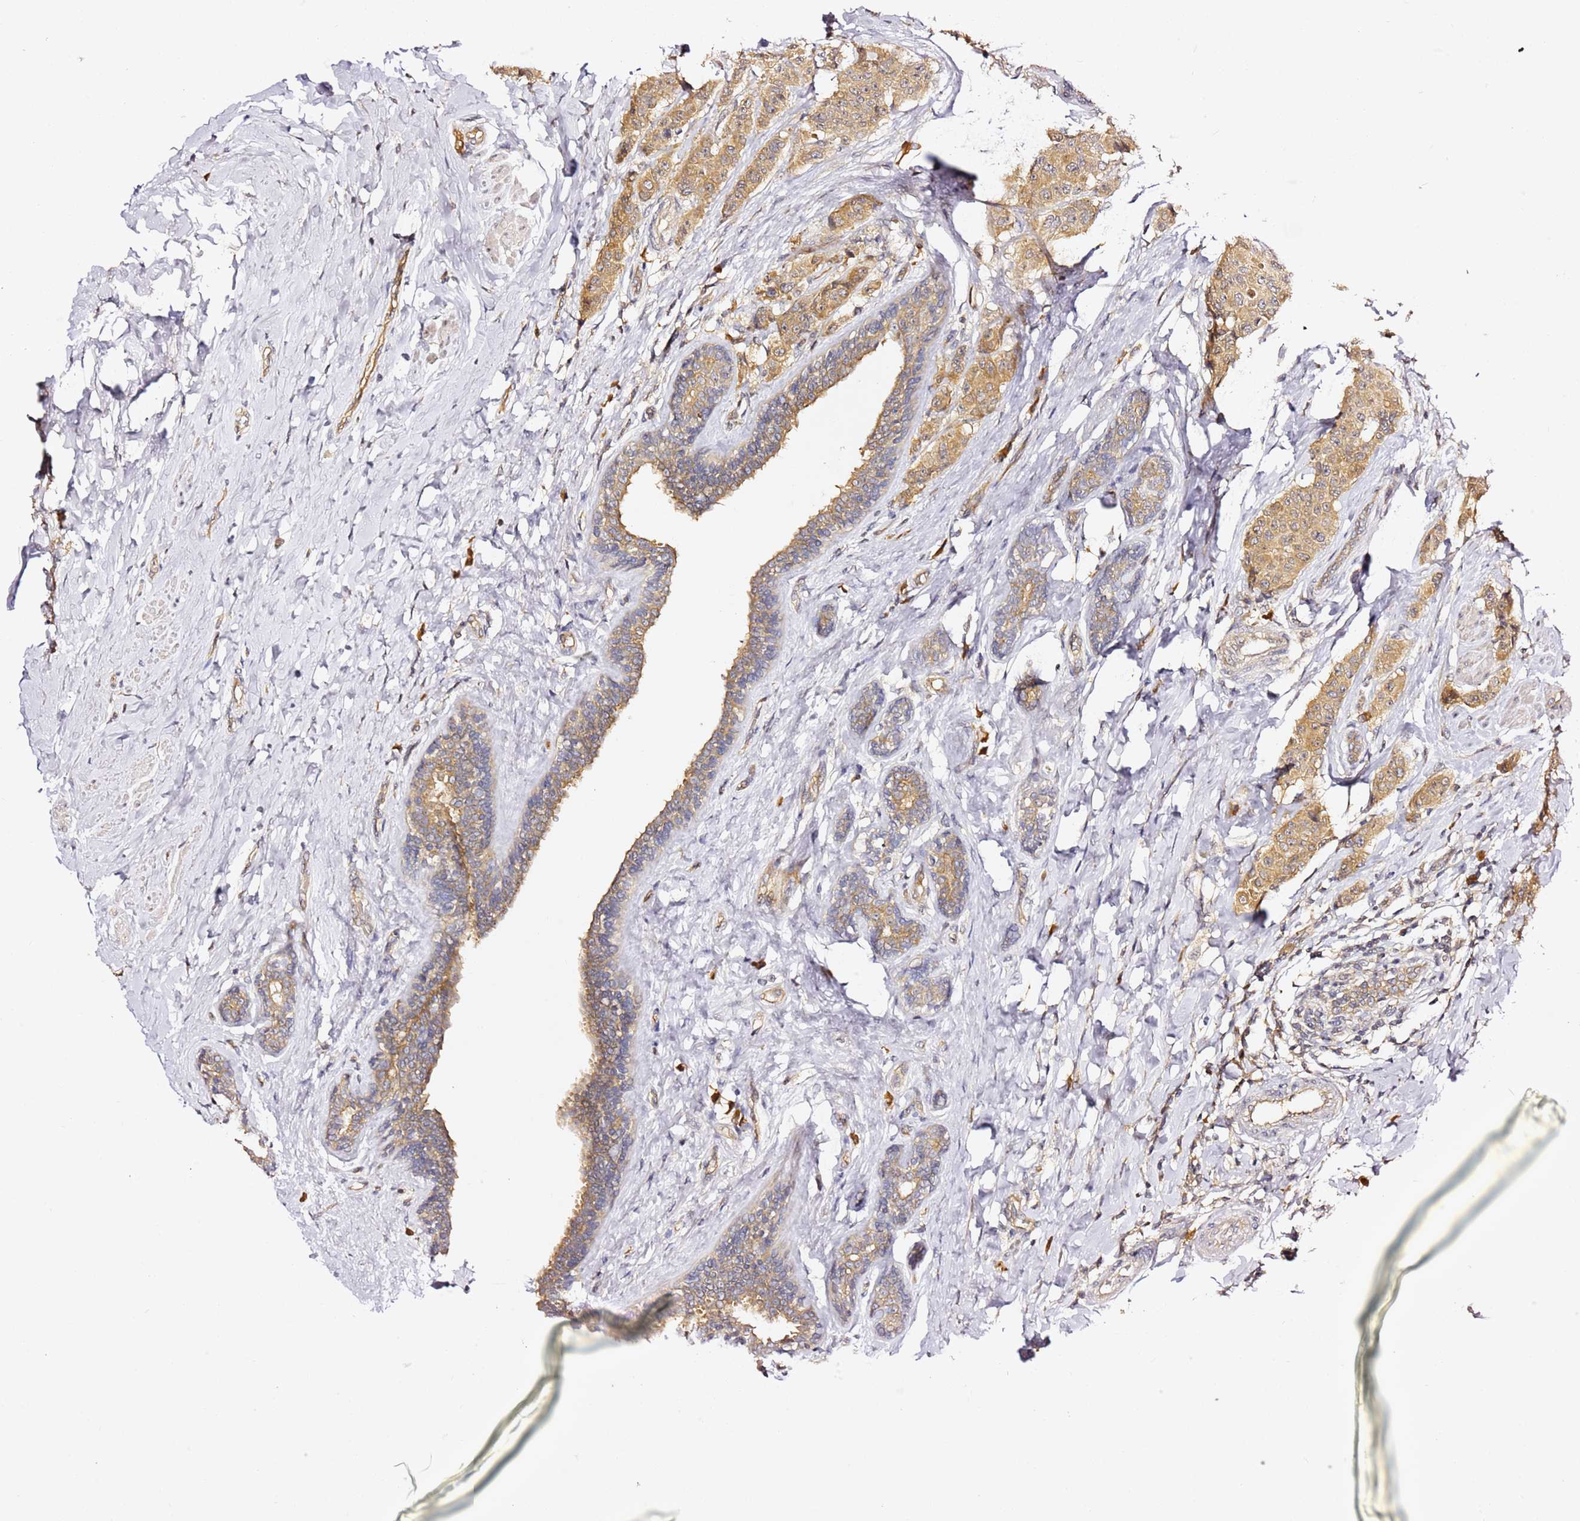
{"staining": {"intensity": "moderate", "quantity": ">75%", "location": "cytoplasmic/membranous"}, "tissue": "breast cancer", "cell_type": "Tumor cells", "image_type": "cancer", "snomed": [{"axis": "morphology", "description": "Duct carcinoma"}, {"axis": "topography", "description": "Breast"}], "caption": "Protein expression analysis of human breast cancer (intraductal carcinoma) reveals moderate cytoplasmic/membranous staining in about >75% of tumor cells.", "gene": "OSBPL2", "patient": {"sex": "female", "age": 40}}